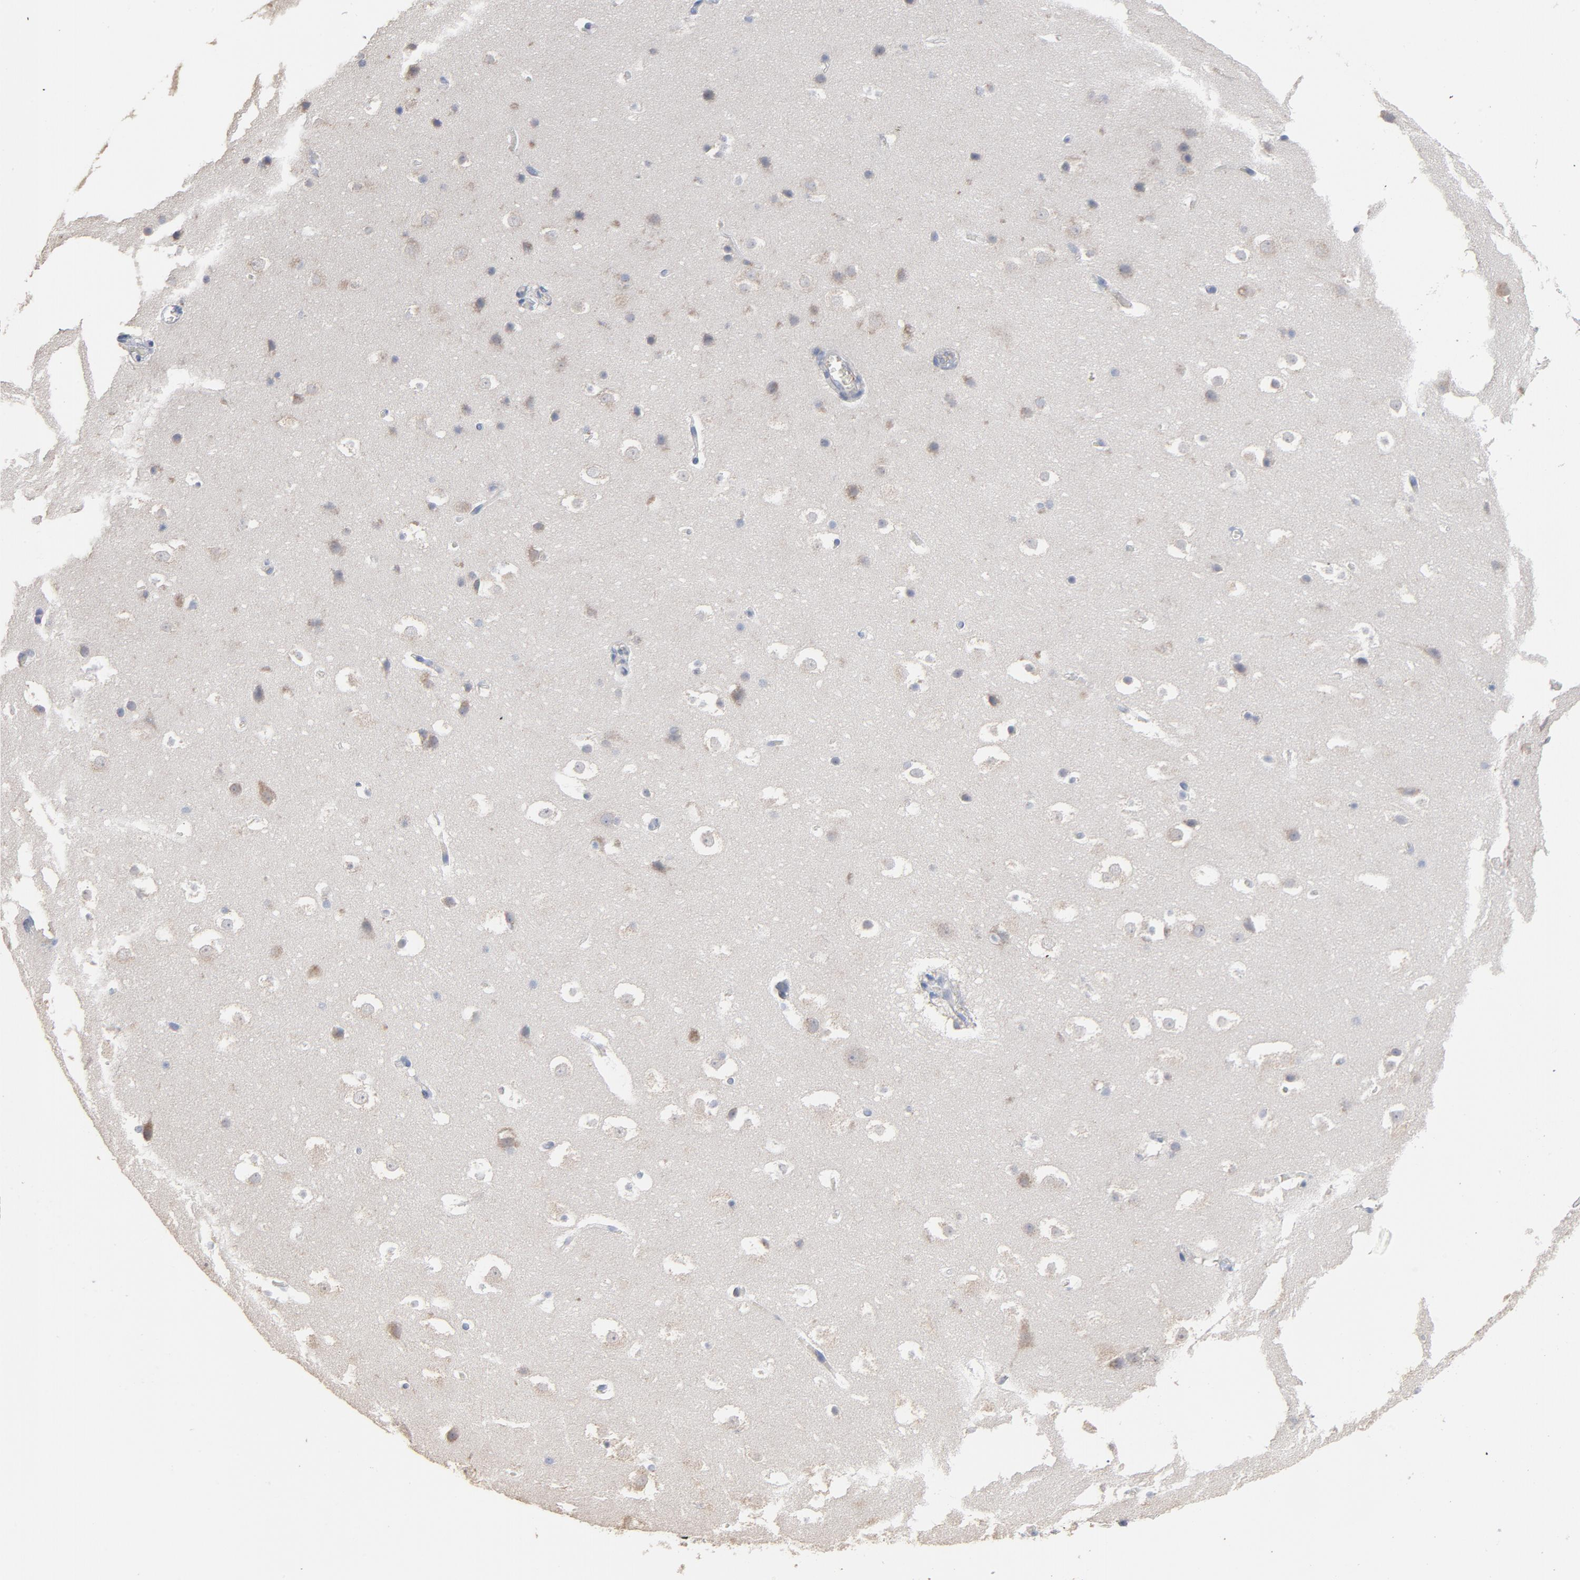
{"staining": {"intensity": "negative", "quantity": "none", "location": "none"}, "tissue": "hippocampus", "cell_type": "Glial cells", "image_type": "normal", "snomed": [{"axis": "morphology", "description": "Normal tissue, NOS"}, {"axis": "topography", "description": "Hippocampus"}], "caption": "Photomicrograph shows no significant protein staining in glial cells of benign hippocampus. The staining is performed using DAB brown chromogen with nuclei counter-stained in using hematoxylin.", "gene": "OXA1L", "patient": {"sex": "male", "age": 45}}